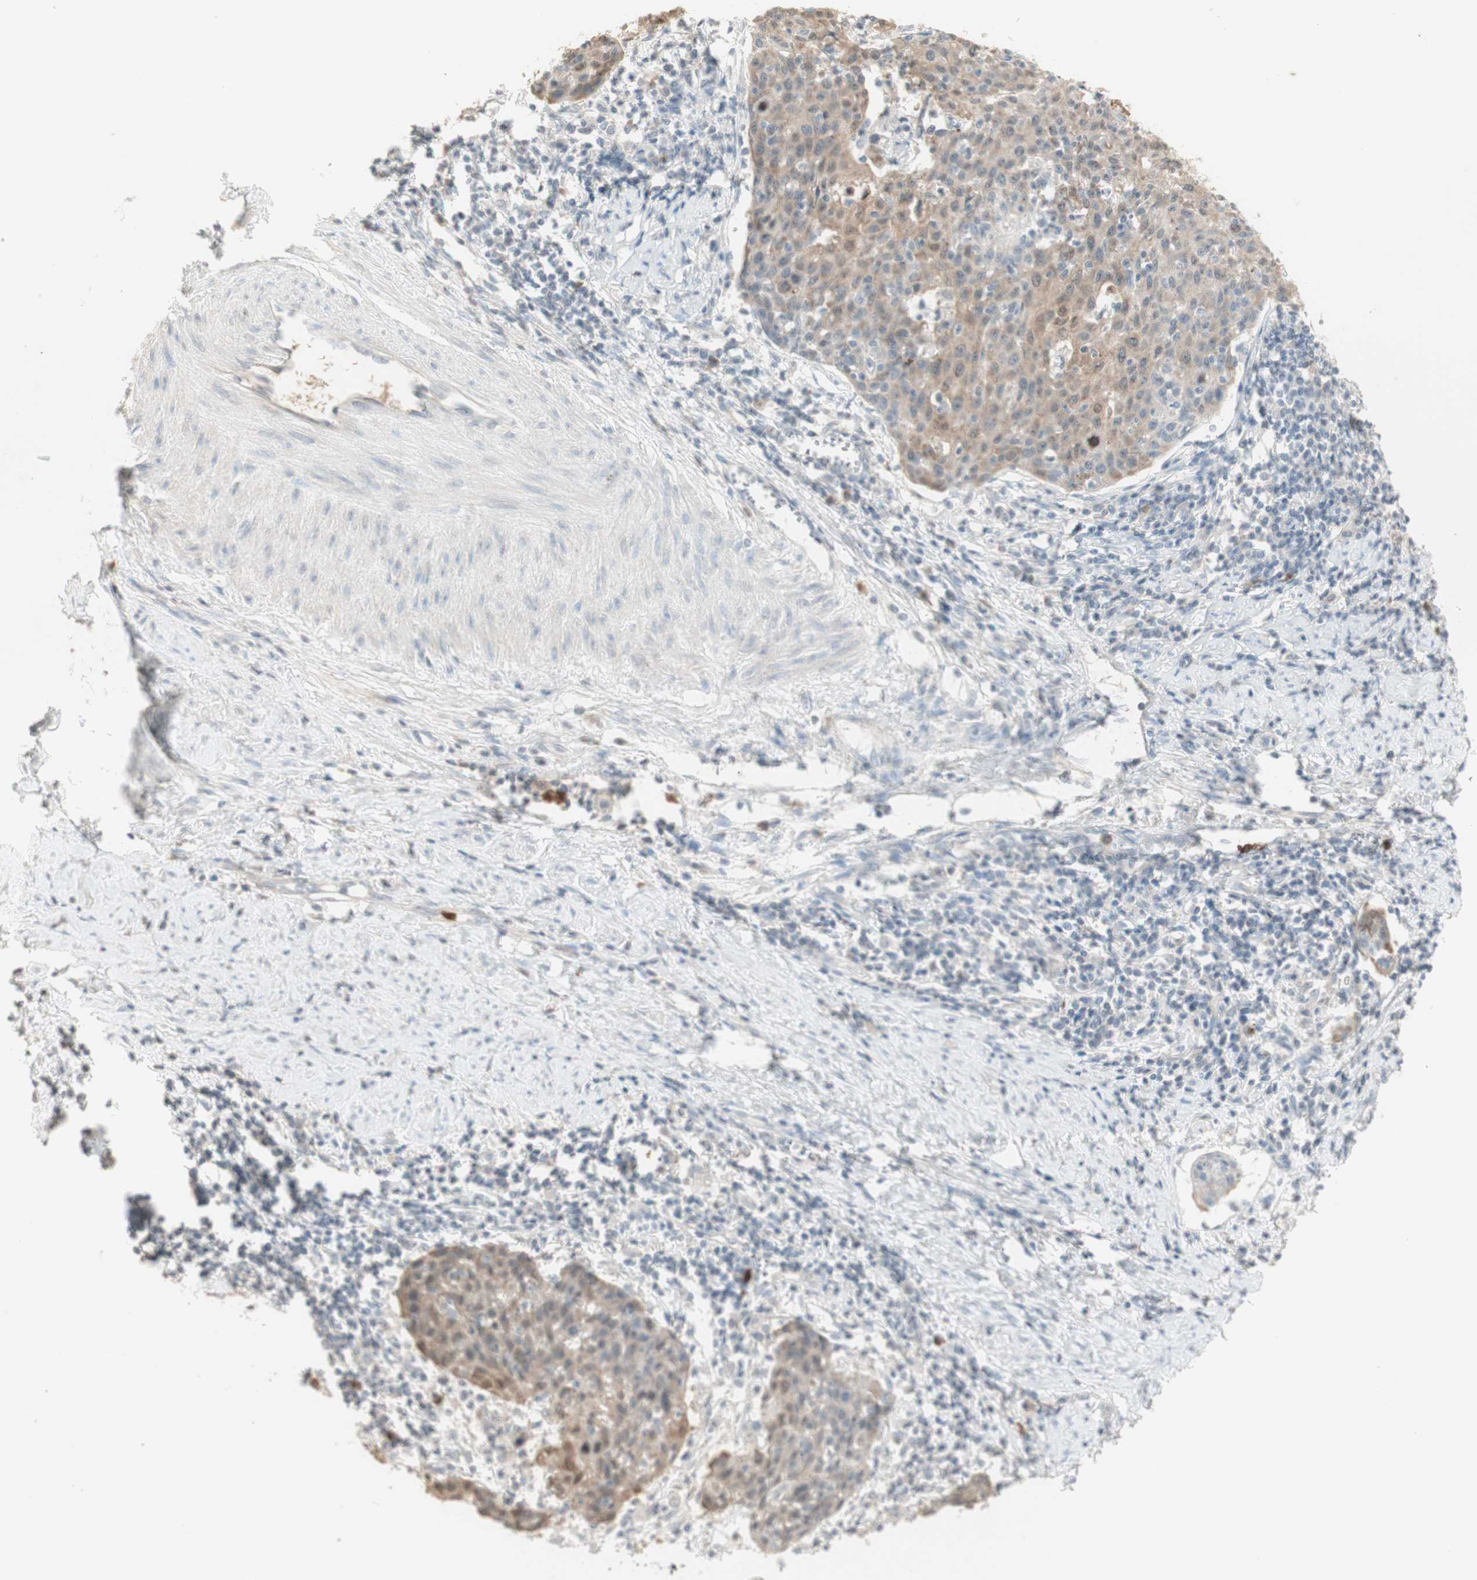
{"staining": {"intensity": "weak", "quantity": ">75%", "location": "cytoplasmic/membranous"}, "tissue": "cervical cancer", "cell_type": "Tumor cells", "image_type": "cancer", "snomed": [{"axis": "morphology", "description": "Squamous cell carcinoma, NOS"}, {"axis": "topography", "description": "Cervix"}], "caption": "Human cervical cancer (squamous cell carcinoma) stained with a brown dye shows weak cytoplasmic/membranous positive staining in approximately >75% of tumor cells.", "gene": "NID1", "patient": {"sex": "female", "age": 38}}